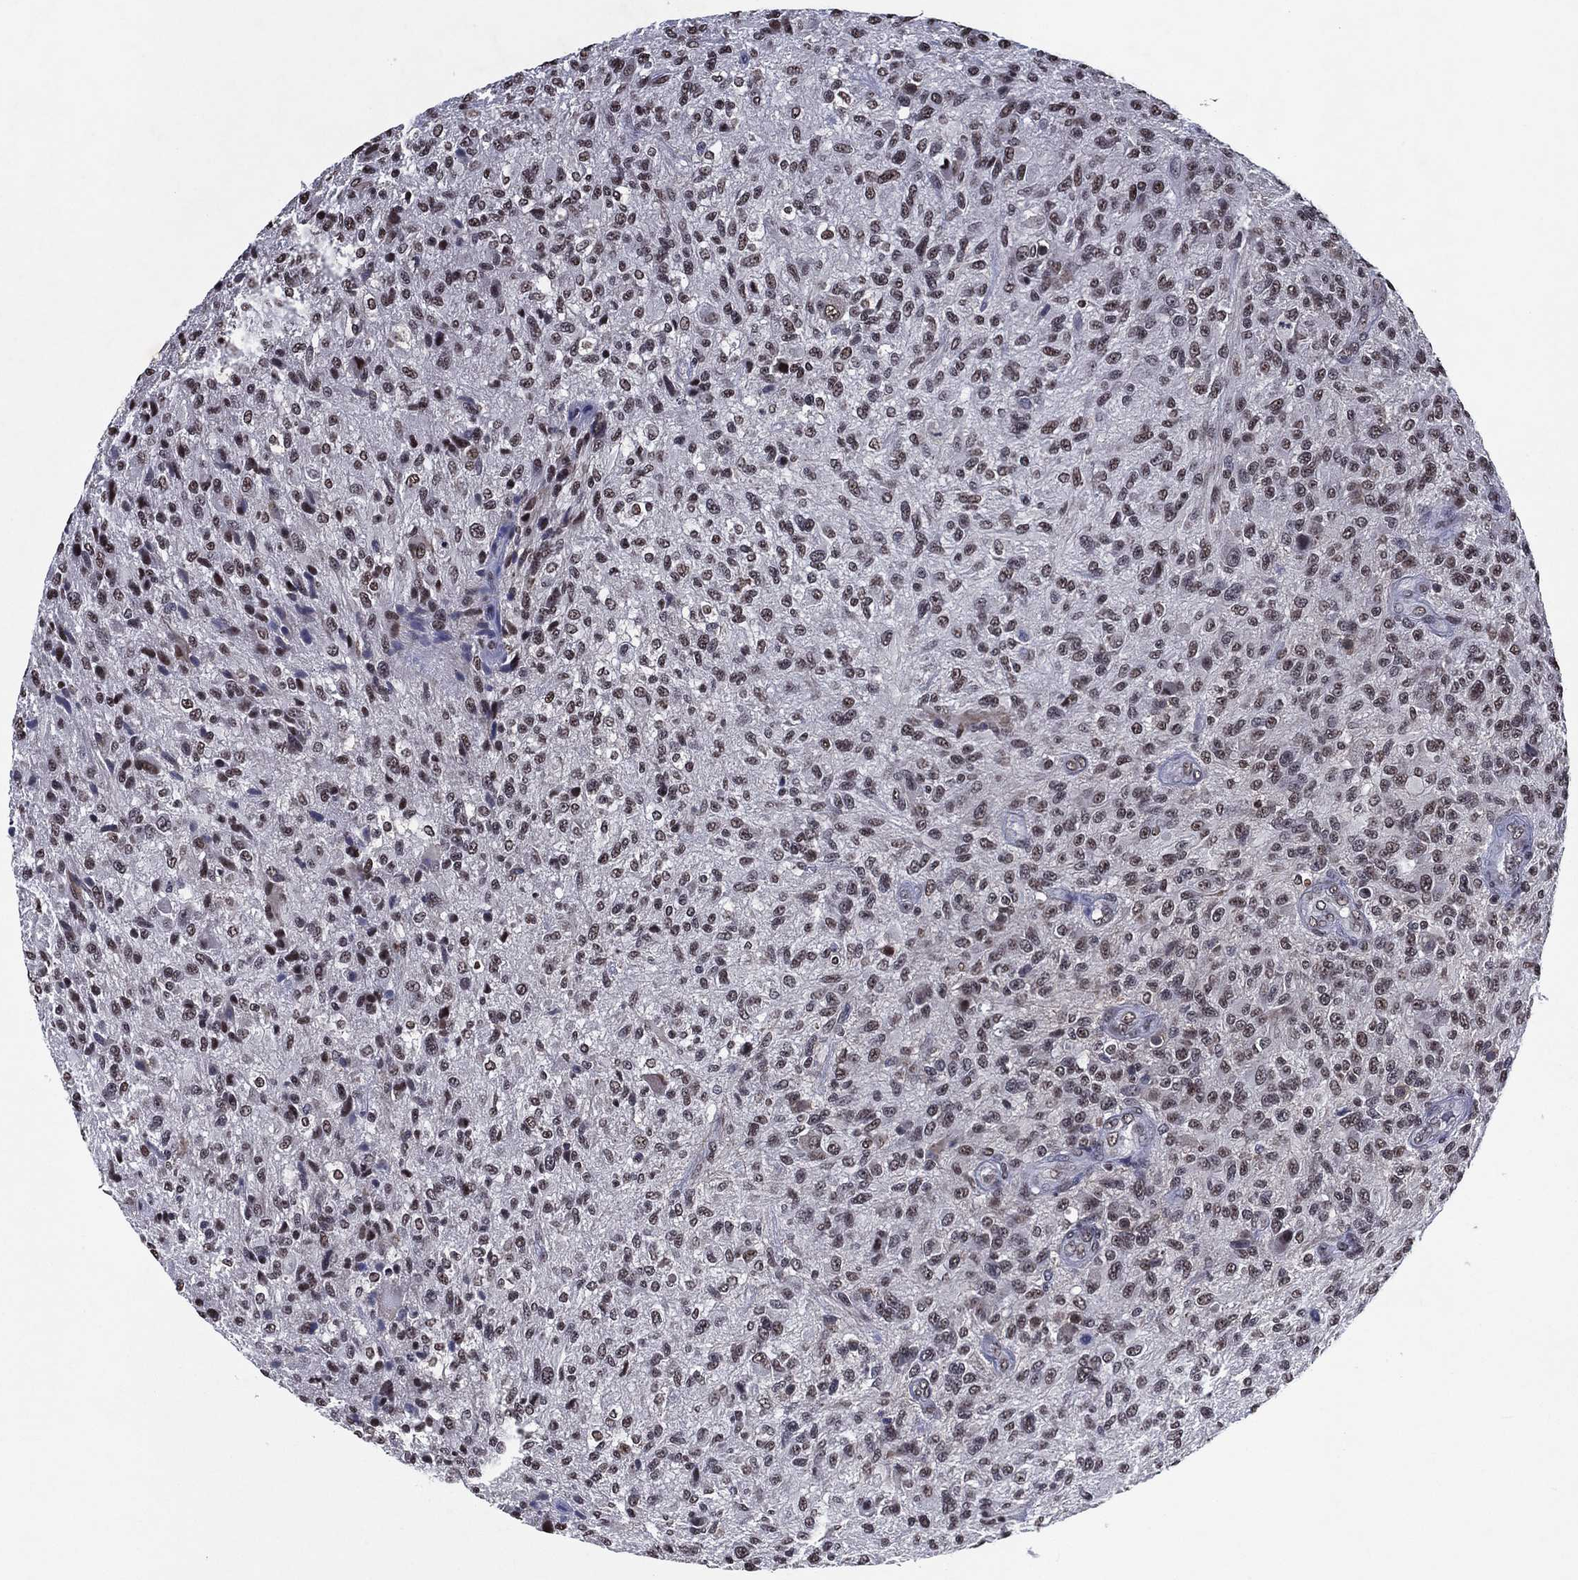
{"staining": {"intensity": "moderate", "quantity": "25%-75%", "location": "nuclear"}, "tissue": "glioma", "cell_type": "Tumor cells", "image_type": "cancer", "snomed": [{"axis": "morphology", "description": "Glioma, malignant, High grade"}, {"axis": "topography", "description": "Brain"}], "caption": "Immunohistochemistry (IHC) histopathology image of neoplastic tissue: malignant high-grade glioma stained using immunohistochemistry demonstrates medium levels of moderate protein expression localized specifically in the nuclear of tumor cells, appearing as a nuclear brown color.", "gene": "ZBTB42", "patient": {"sex": "male", "age": 47}}